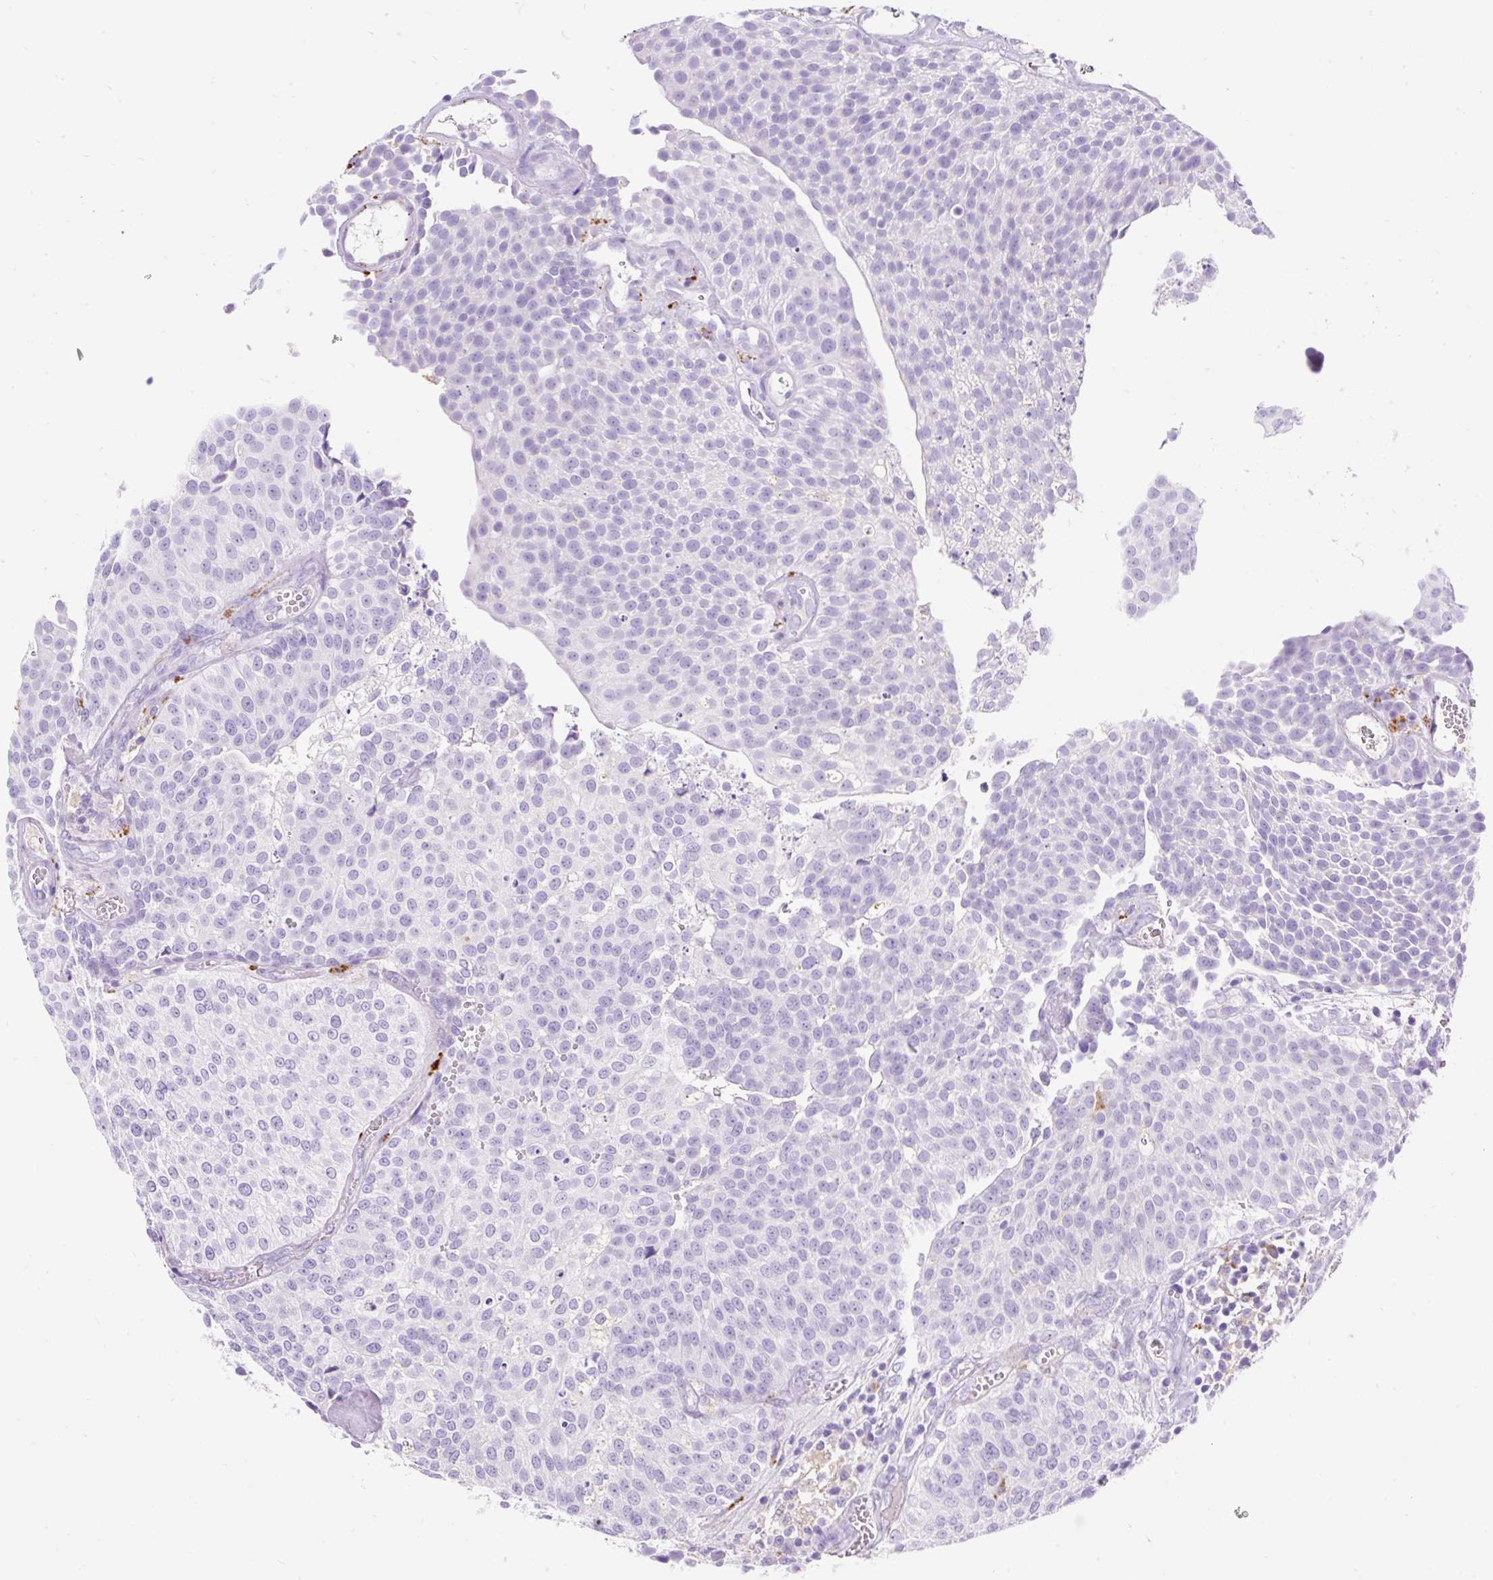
{"staining": {"intensity": "negative", "quantity": "none", "location": "none"}, "tissue": "urothelial cancer", "cell_type": "Tumor cells", "image_type": "cancer", "snomed": [{"axis": "morphology", "description": "Urothelial carcinoma, Low grade"}, {"axis": "topography", "description": "Urinary bladder"}], "caption": "Urothelial carcinoma (low-grade) was stained to show a protein in brown. There is no significant expression in tumor cells.", "gene": "HEXB", "patient": {"sex": "female", "age": 79}}